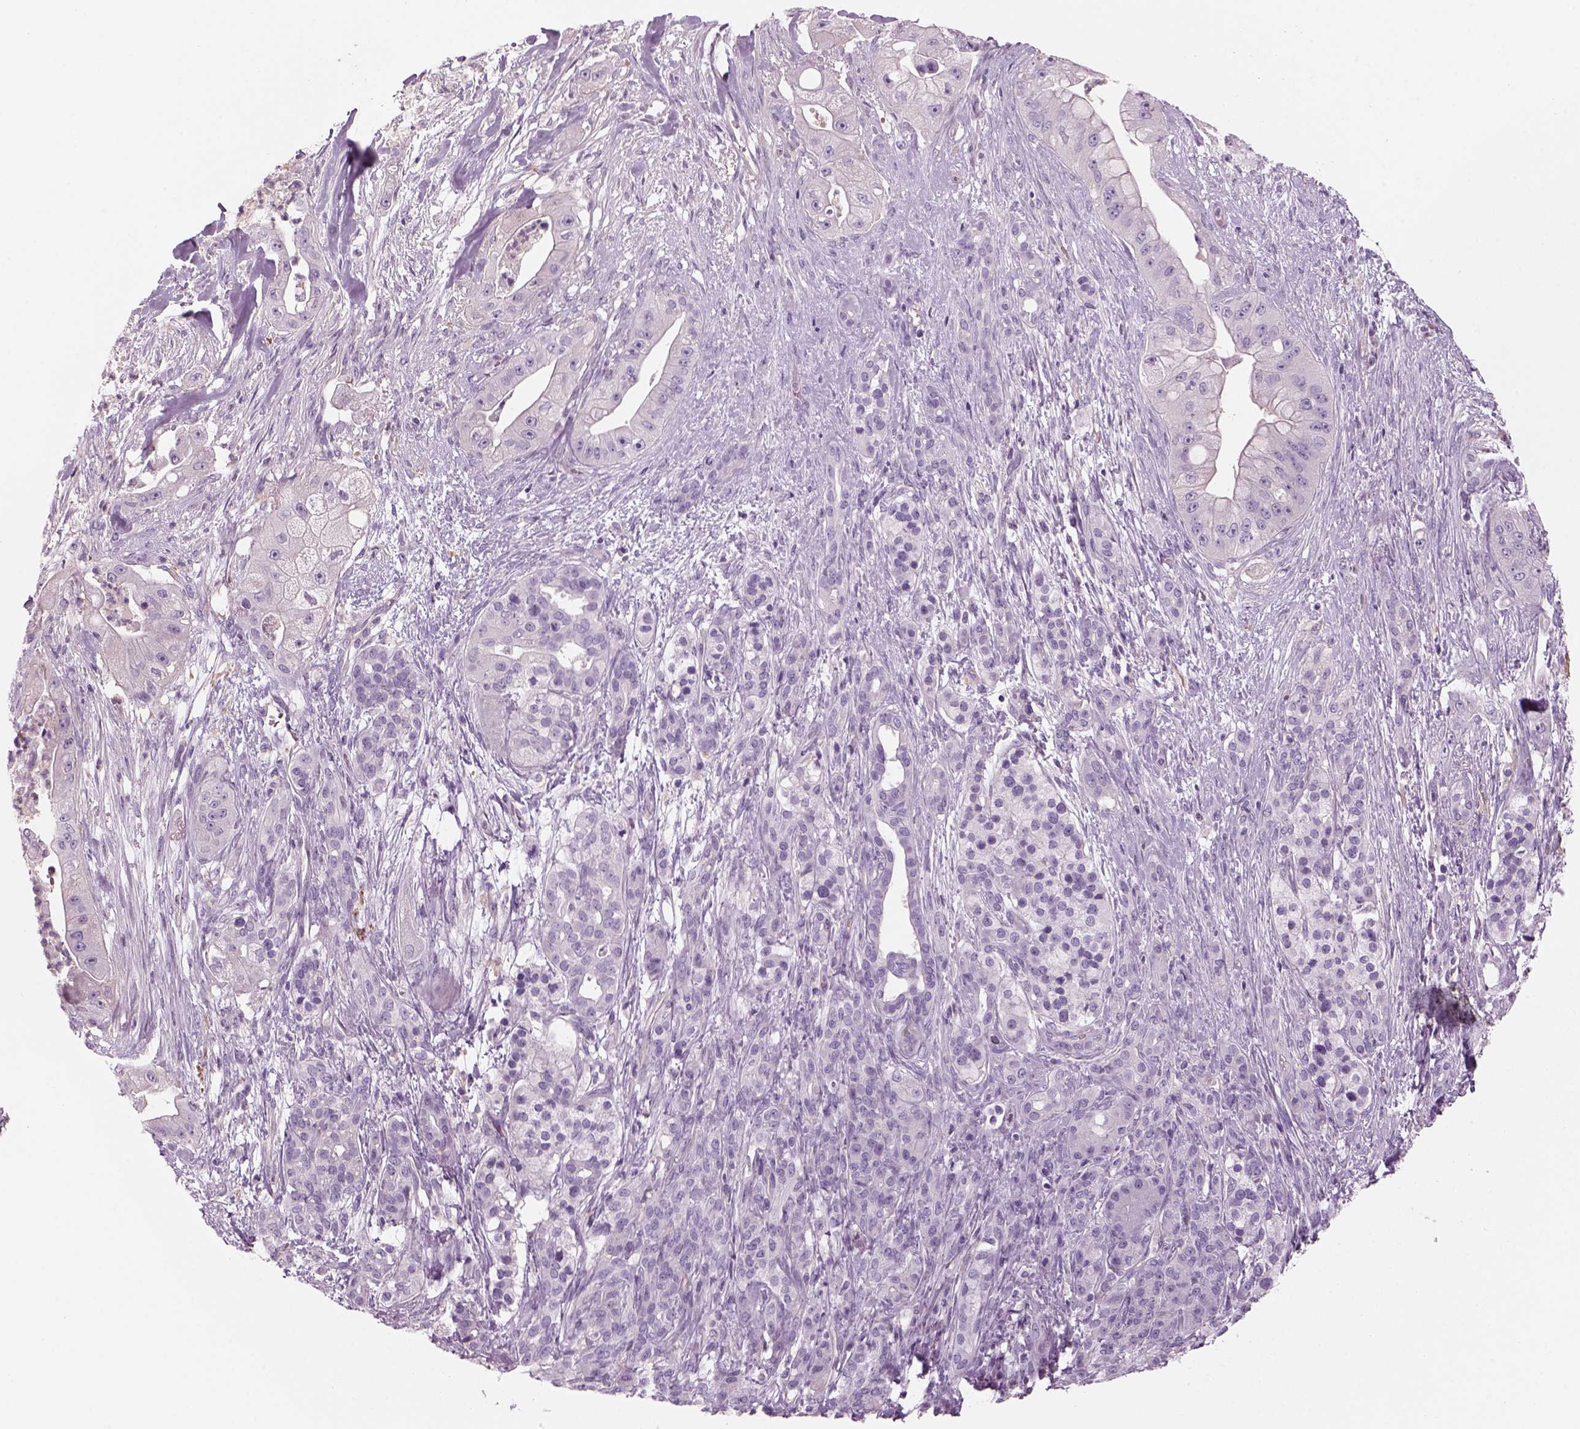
{"staining": {"intensity": "negative", "quantity": "none", "location": "none"}, "tissue": "pancreatic cancer", "cell_type": "Tumor cells", "image_type": "cancer", "snomed": [{"axis": "morphology", "description": "Normal tissue, NOS"}, {"axis": "morphology", "description": "Inflammation, NOS"}, {"axis": "morphology", "description": "Adenocarcinoma, NOS"}, {"axis": "topography", "description": "Pancreas"}], "caption": "A high-resolution photomicrograph shows immunohistochemistry staining of adenocarcinoma (pancreatic), which exhibits no significant positivity in tumor cells. The staining is performed using DAB brown chromogen with nuclei counter-stained in using hematoxylin.", "gene": "SLC1A7", "patient": {"sex": "male", "age": 57}}